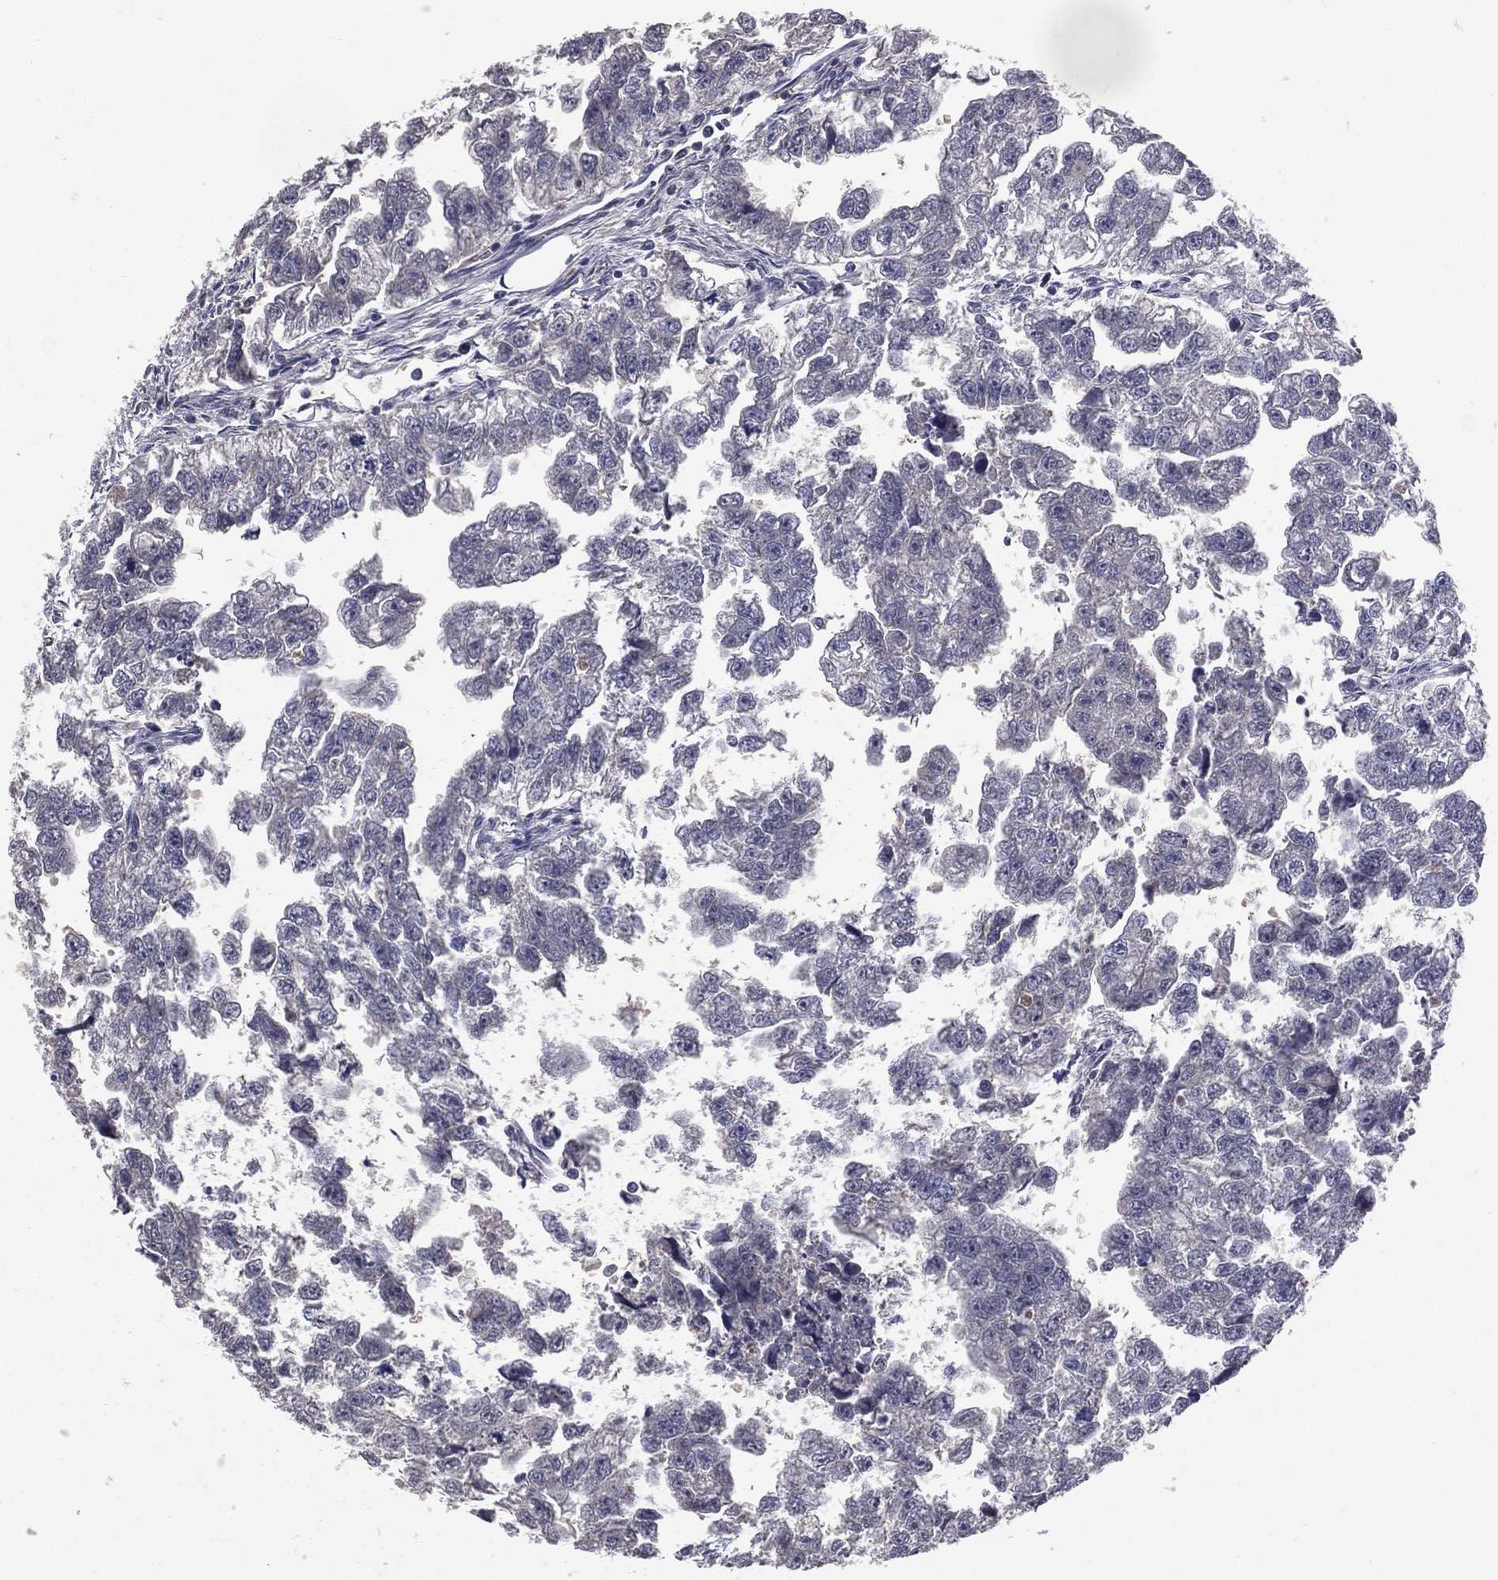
{"staining": {"intensity": "negative", "quantity": "none", "location": "none"}, "tissue": "testis cancer", "cell_type": "Tumor cells", "image_type": "cancer", "snomed": [{"axis": "morphology", "description": "Carcinoma, Embryonal, NOS"}, {"axis": "morphology", "description": "Teratoma, malignant, NOS"}, {"axis": "topography", "description": "Testis"}], "caption": "High magnification brightfield microscopy of testis embryonal carcinoma stained with DAB (brown) and counterstained with hematoxylin (blue): tumor cells show no significant expression.", "gene": "DSG4", "patient": {"sex": "male", "age": 44}}